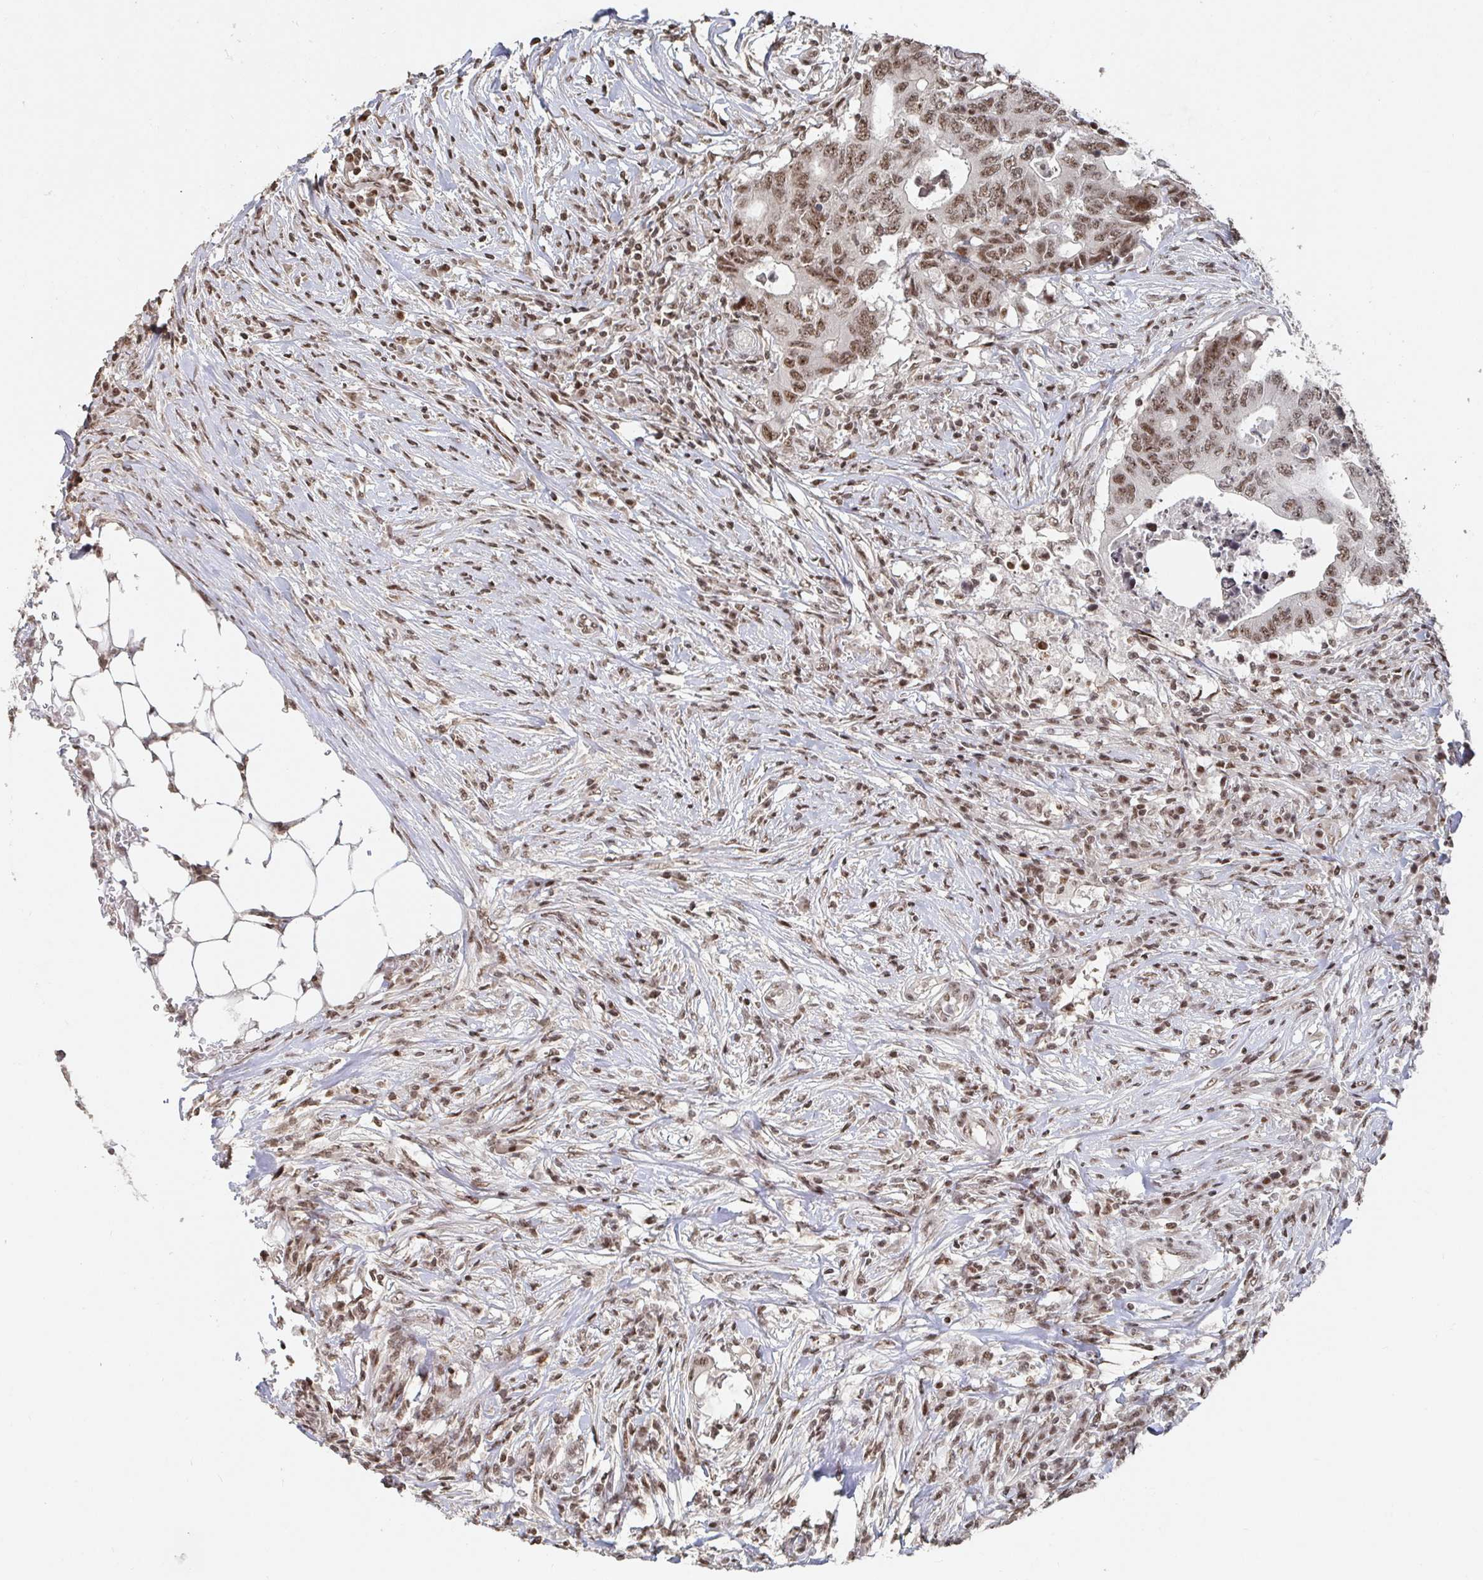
{"staining": {"intensity": "moderate", "quantity": ">75%", "location": "nuclear"}, "tissue": "colorectal cancer", "cell_type": "Tumor cells", "image_type": "cancer", "snomed": [{"axis": "morphology", "description": "Adenocarcinoma, NOS"}, {"axis": "topography", "description": "Colon"}], "caption": "Immunohistochemical staining of human adenocarcinoma (colorectal) exhibits medium levels of moderate nuclear protein staining in about >75% of tumor cells. (Brightfield microscopy of DAB IHC at high magnification).", "gene": "ZDHHC12", "patient": {"sex": "male", "age": 71}}